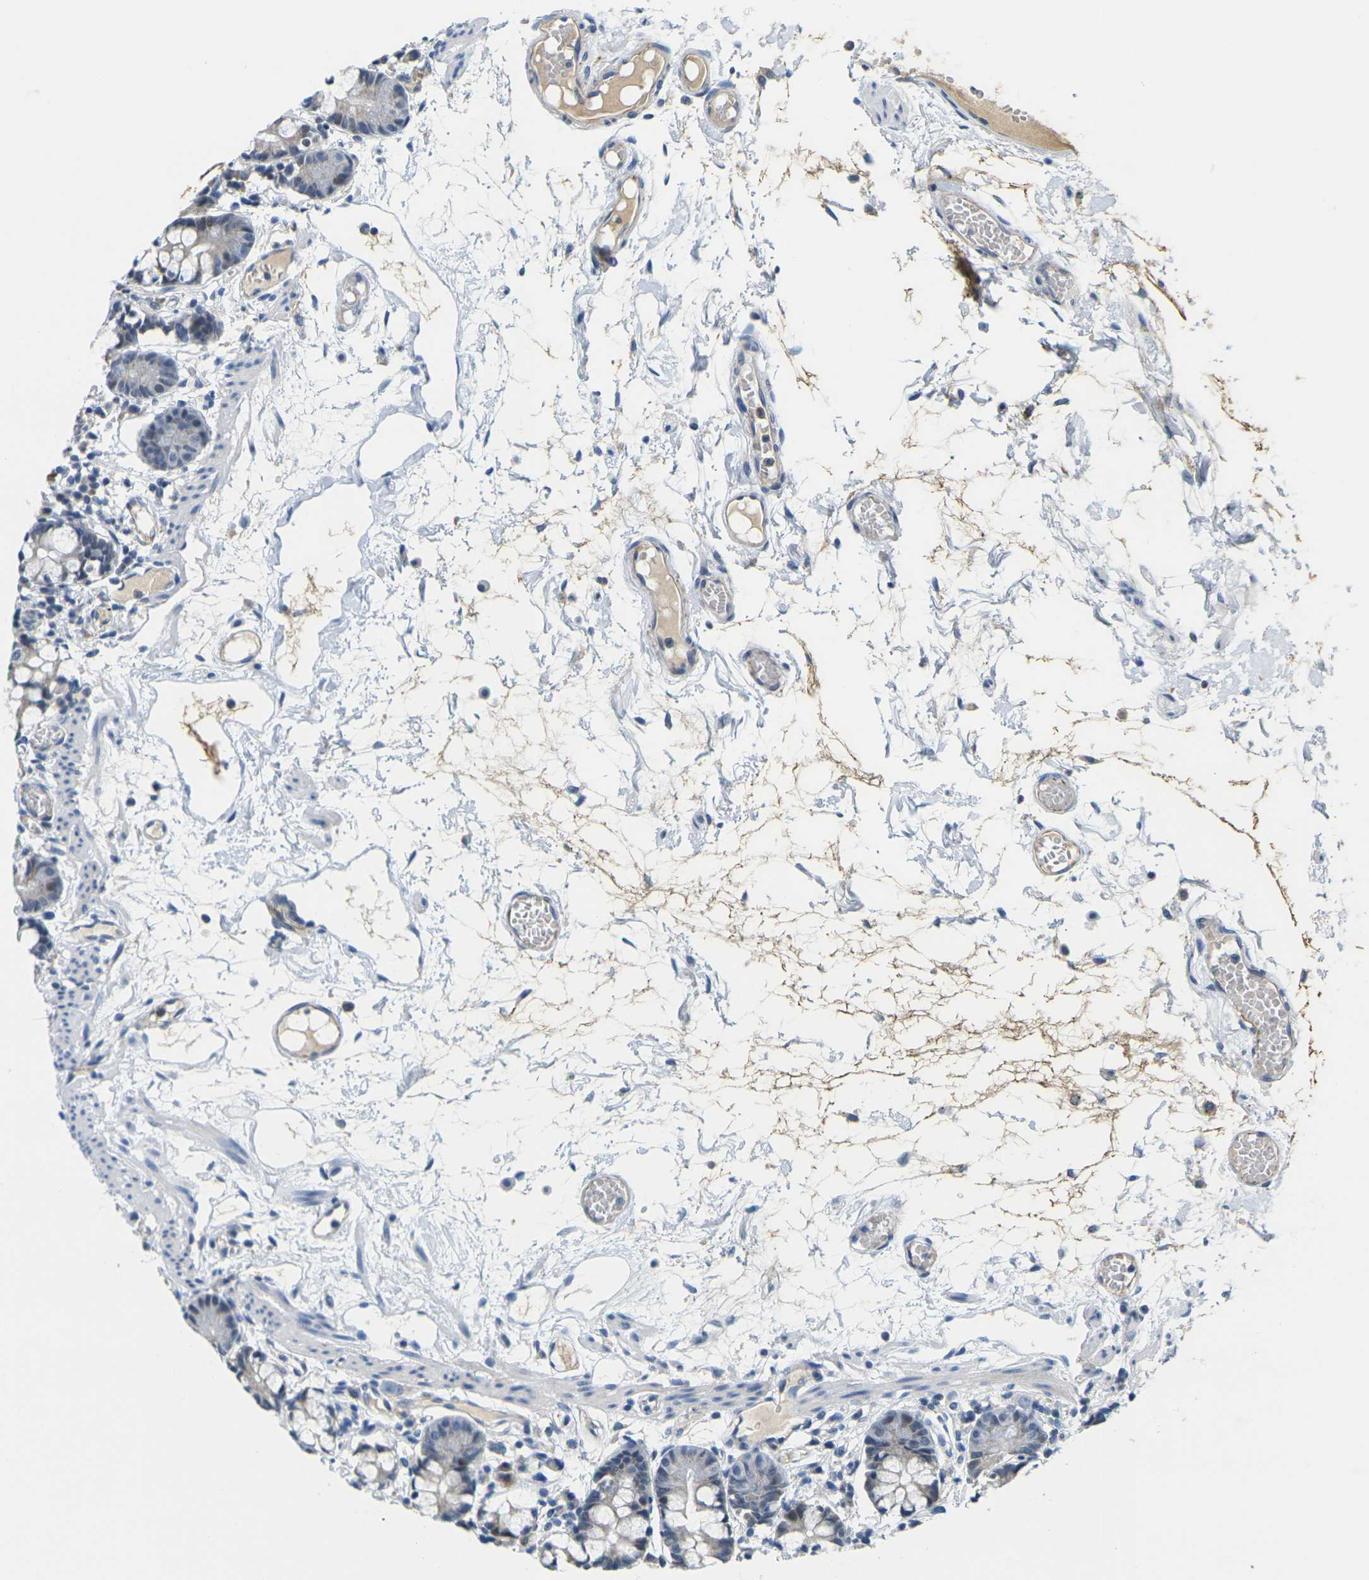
{"staining": {"intensity": "moderate", "quantity": ">75%", "location": "cytoplasmic/membranous"}, "tissue": "small intestine", "cell_type": "Glandular cells", "image_type": "normal", "snomed": [{"axis": "morphology", "description": "Normal tissue, NOS"}, {"axis": "morphology", "description": "Cystadenocarcinoma, serous, Metastatic site"}, {"axis": "topography", "description": "Small intestine"}], "caption": "This micrograph shows unremarkable small intestine stained with immunohistochemistry (IHC) to label a protein in brown. The cytoplasmic/membranous of glandular cells show moderate positivity for the protein. Nuclei are counter-stained blue.", "gene": "OTOF", "patient": {"sex": "female", "age": 61}}